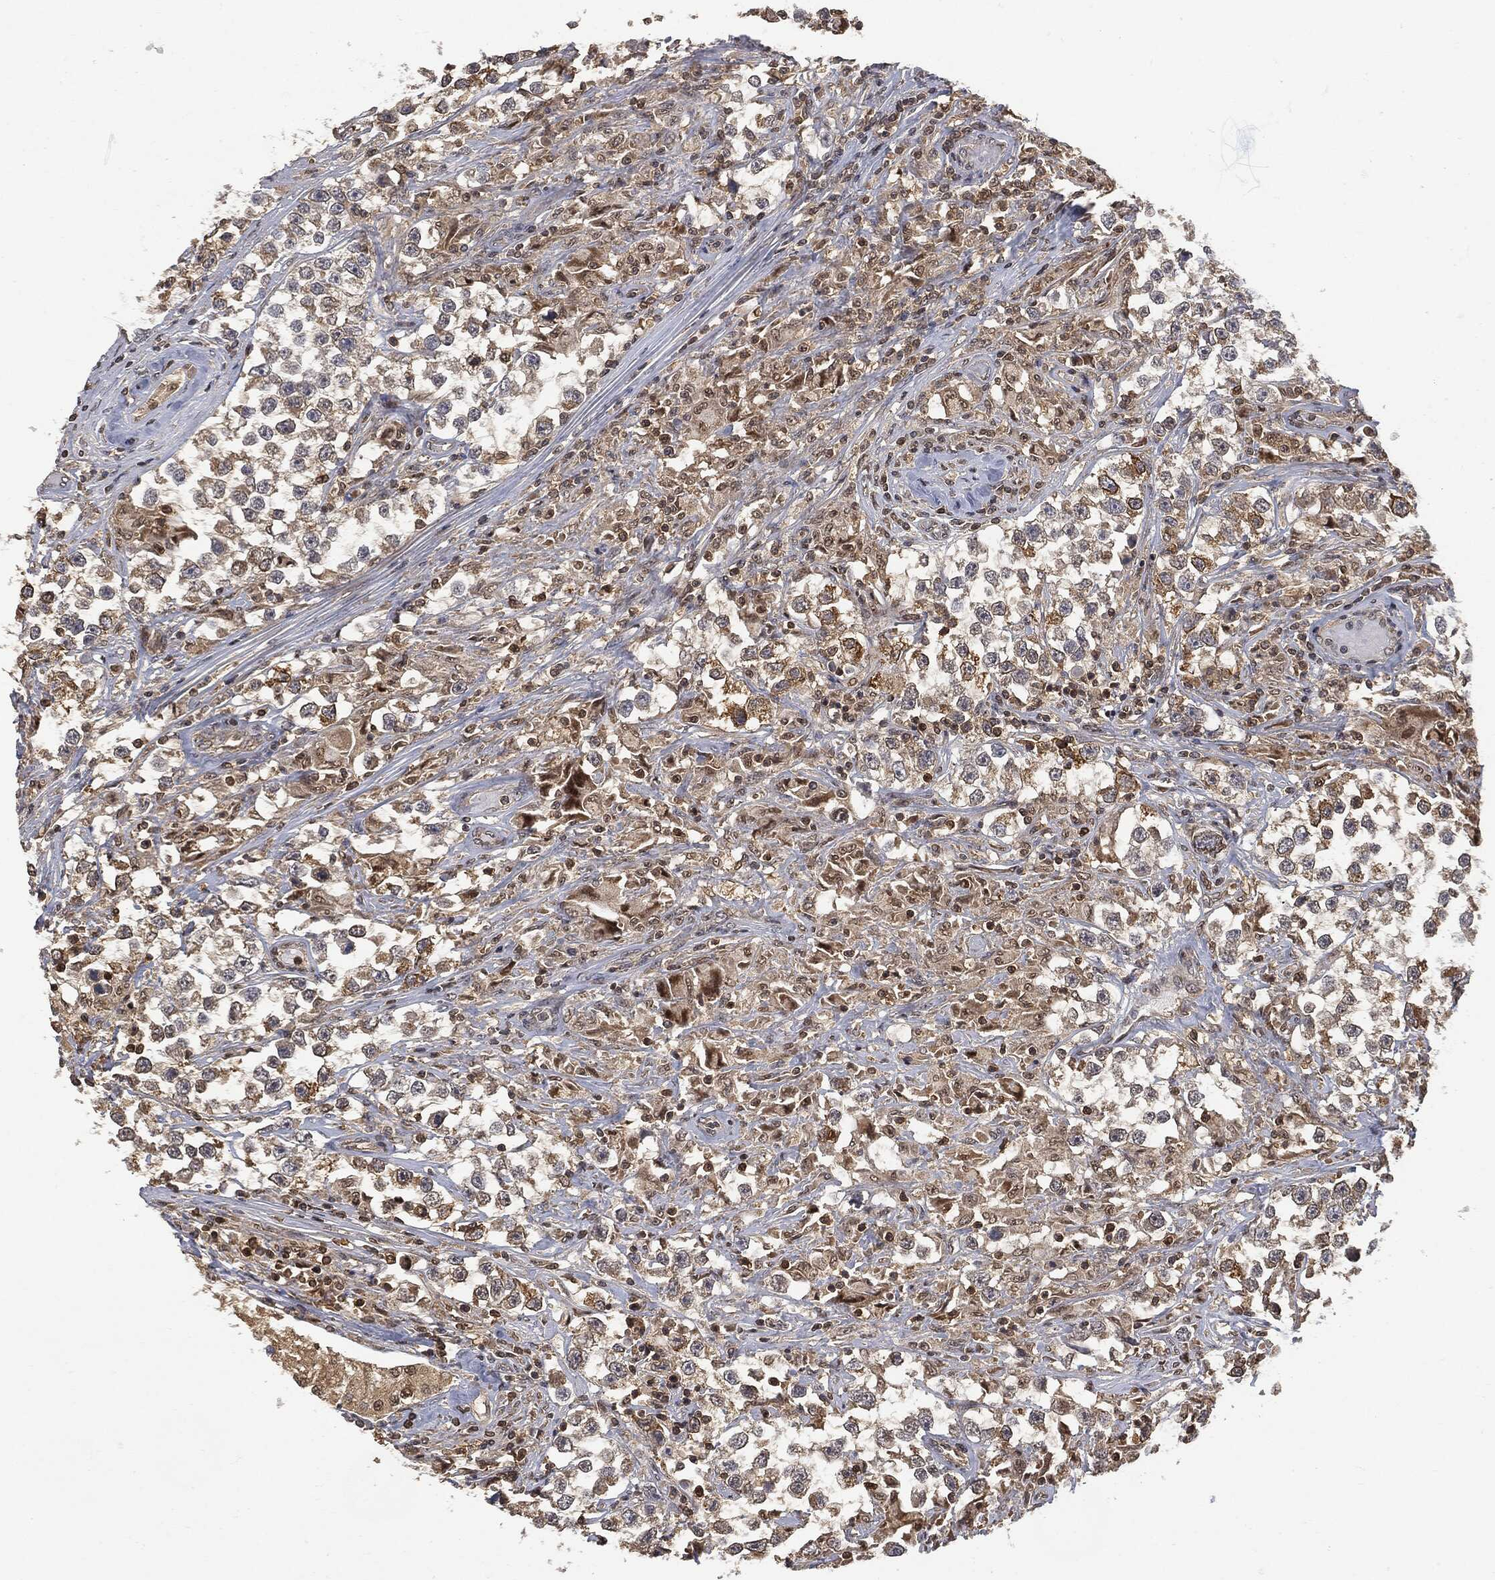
{"staining": {"intensity": "moderate", "quantity": "<25%", "location": "cytoplasmic/membranous"}, "tissue": "testis cancer", "cell_type": "Tumor cells", "image_type": "cancer", "snomed": [{"axis": "morphology", "description": "Seminoma, NOS"}, {"axis": "topography", "description": "Testis"}], "caption": "Immunohistochemical staining of human seminoma (testis) exhibits low levels of moderate cytoplasmic/membranous staining in approximately <25% of tumor cells.", "gene": "PSMB10", "patient": {"sex": "male", "age": 46}}